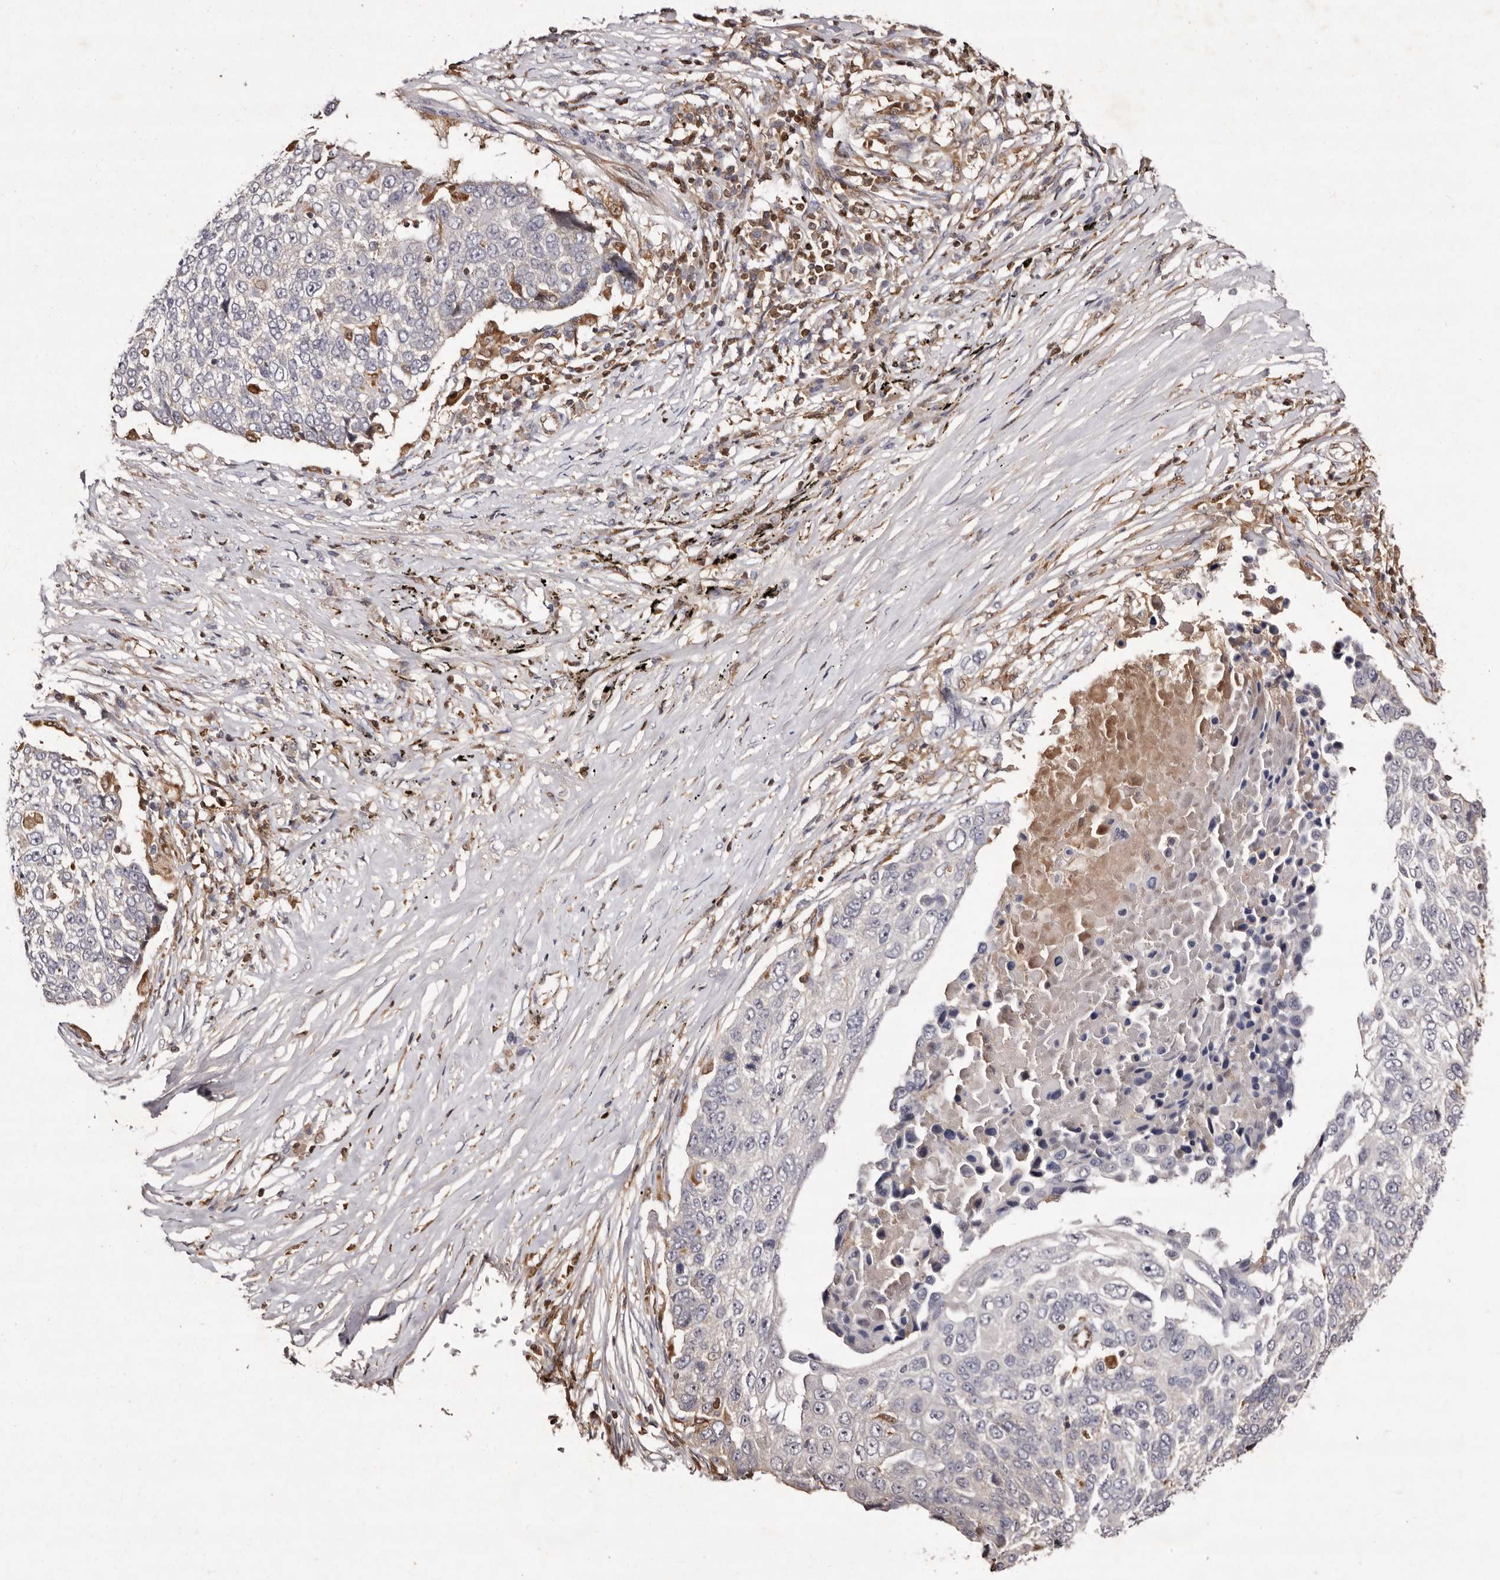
{"staining": {"intensity": "negative", "quantity": "none", "location": "none"}, "tissue": "lung cancer", "cell_type": "Tumor cells", "image_type": "cancer", "snomed": [{"axis": "morphology", "description": "Squamous cell carcinoma, NOS"}, {"axis": "topography", "description": "Lung"}], "caption": "Immunohistochemical staining of human lung squamous cell carcinoma reveals no significant expression in tumor cells.", "gene": "GIMAP4", "patient": {"sex": "male", "age": 66}}